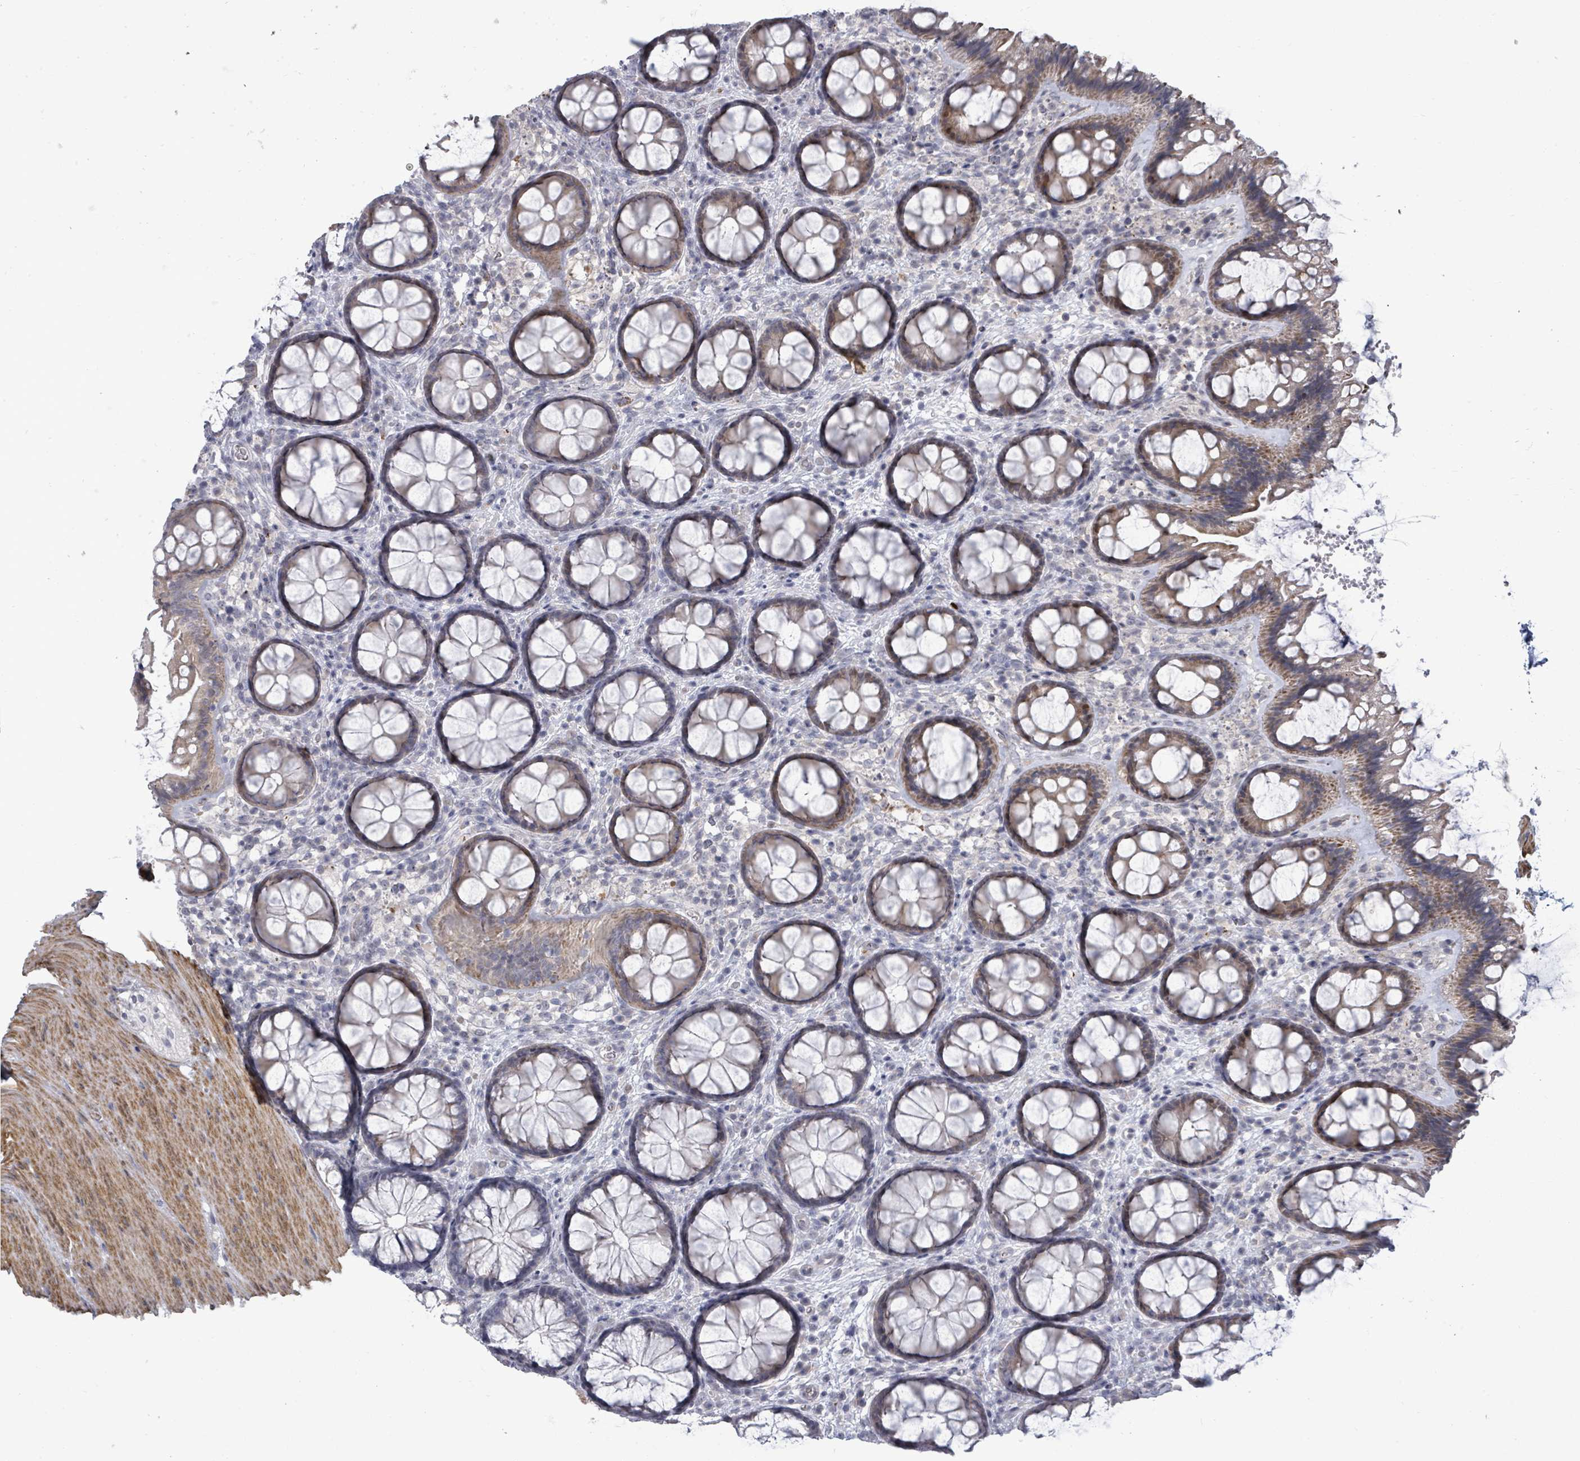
{"staining": {"intensity": "negative", "quantity": "none", "location": "none"}, "tissue": "colon", "cell_type": "Endothelial cells", "image_type": "normal", "snomed": [{"axis": "morphology", "description": "Normal tissue, NOS"}, {"axis": "topography", "description": "Colon"}], "caption": "A histopathology image of colon stained for a protein displays no brown staining in endothelial cells.", "gene": "PTPN20", "patient": {"sex": "male", "age": 46}}